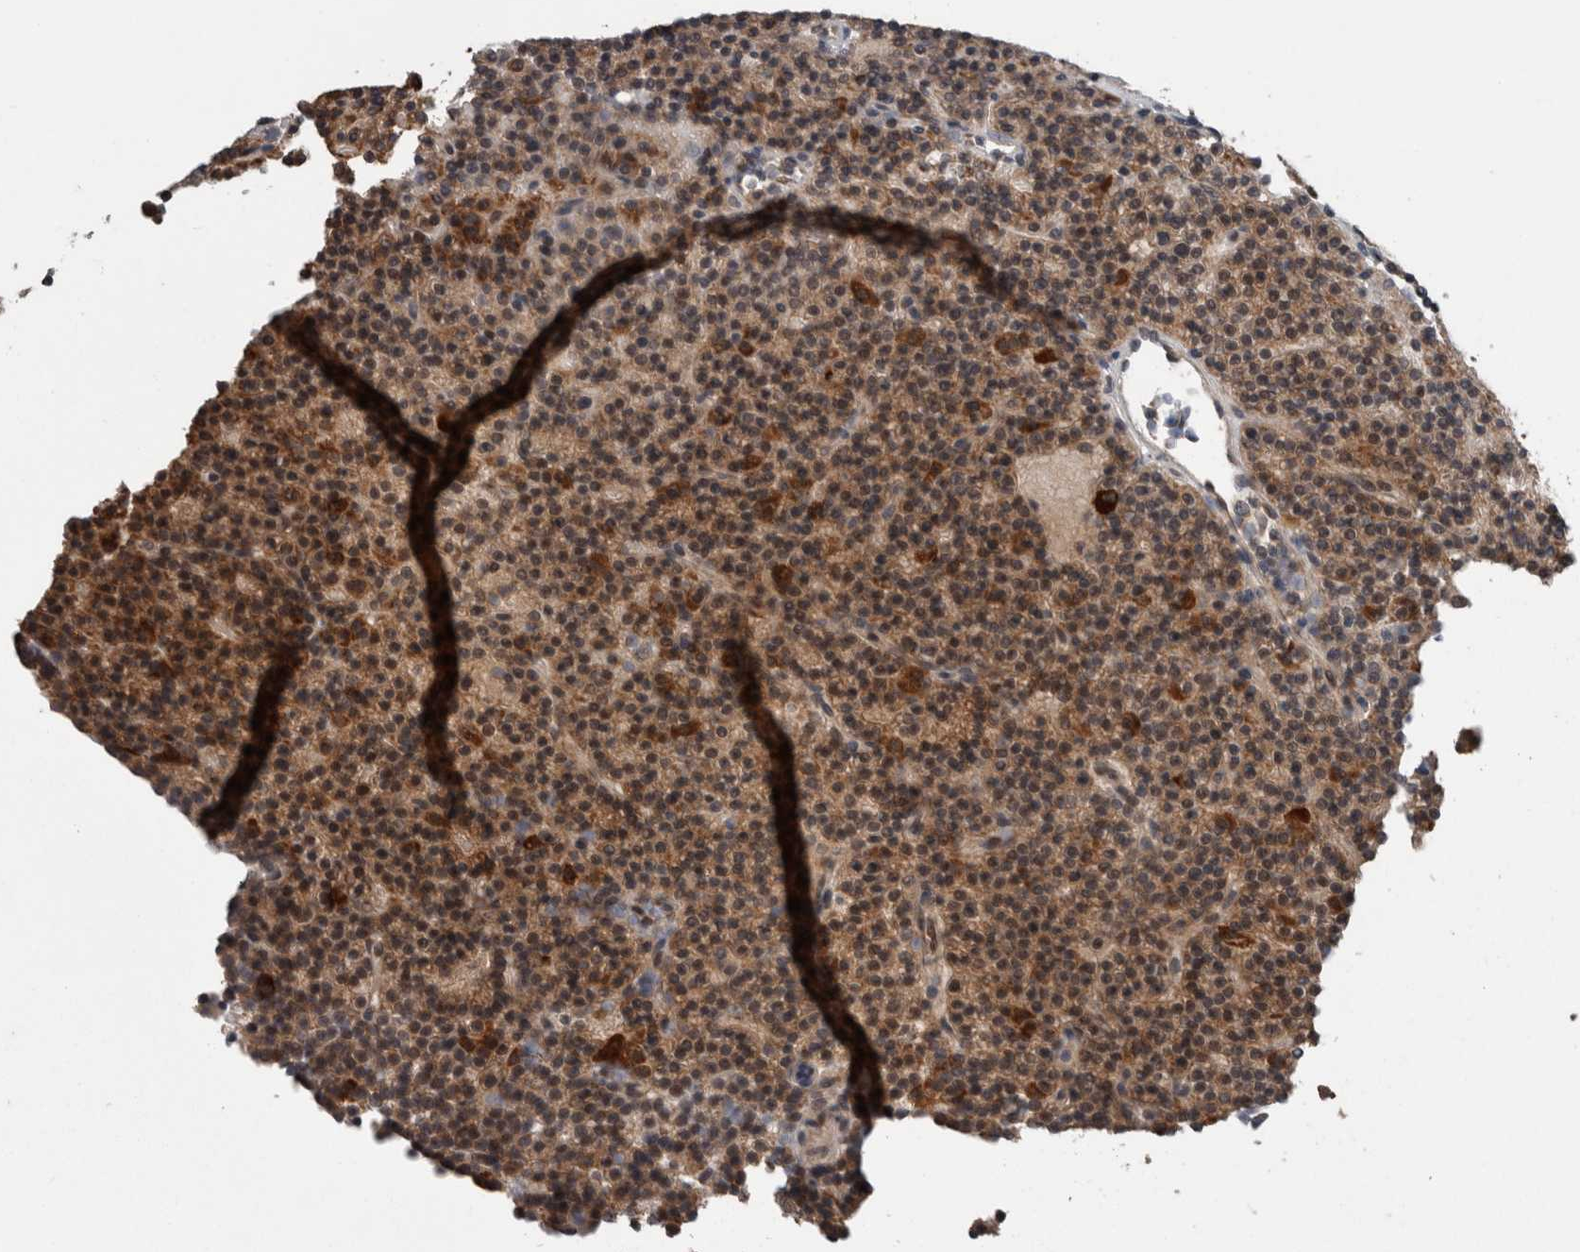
{"staining": {"intensity": "moderate", "quantity": ">75%", "location": "cytoplasmic/membranous"}, "tissue": "parathyroid gland", "cell_type": "Glandular cells", "image_type": "normal", "snomed": [{"axis": "morphology", "description": "Normal tissue, NOS"}, {"axis": "topography", "description": "Parathyroid gland"}], "caption": "Immunohistochemistry (IHC) (DAB (3,3'-diaminobenzidine)) staining of unremarkable parathyroid gland demonstrates moderate cytoplasmic/membranous protein expression in approximately >75% of glandular cells.", "gene": "ENY2", "patient": {"sex": "male", "age": 75}}